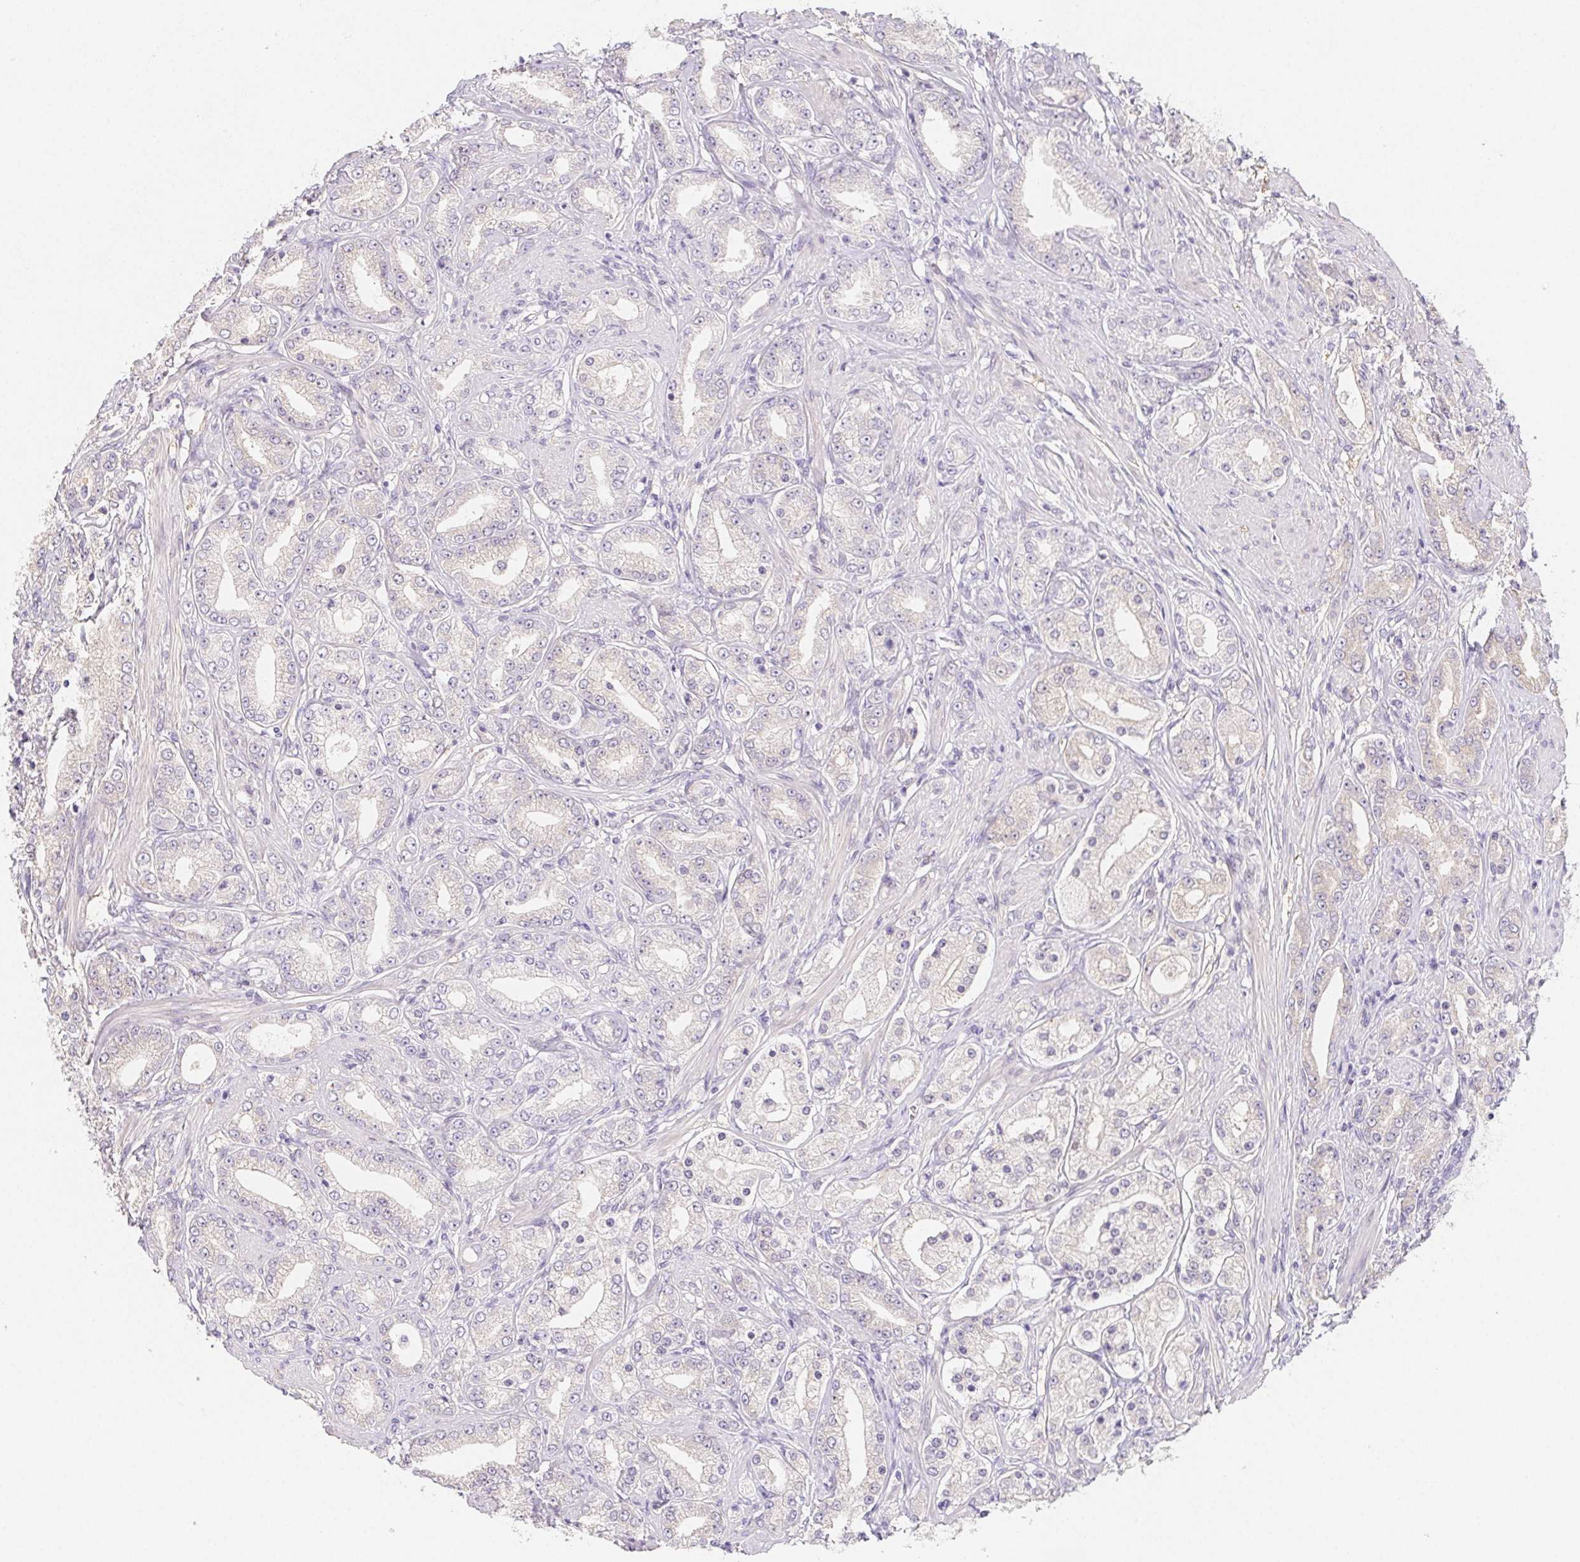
{"staining": {"intensity": "negative", "quantity": "none", "location": "none"}, "tissue": "prostate cancer", "cell_type": "Tumor cells", "image_type": "cancer", "snomed": [{"axis": "morphology", "description": "Adenocarcinoma, High grade"}, {"axis": "topography", "description": "Prostate"}], "caption": "Tumor cells are negative for brown protein staining in prostate cancer (adenocarcinoma (high-grade)).", "gene": "ZBBX", "patient": {"sex": "male", "age": 67}}